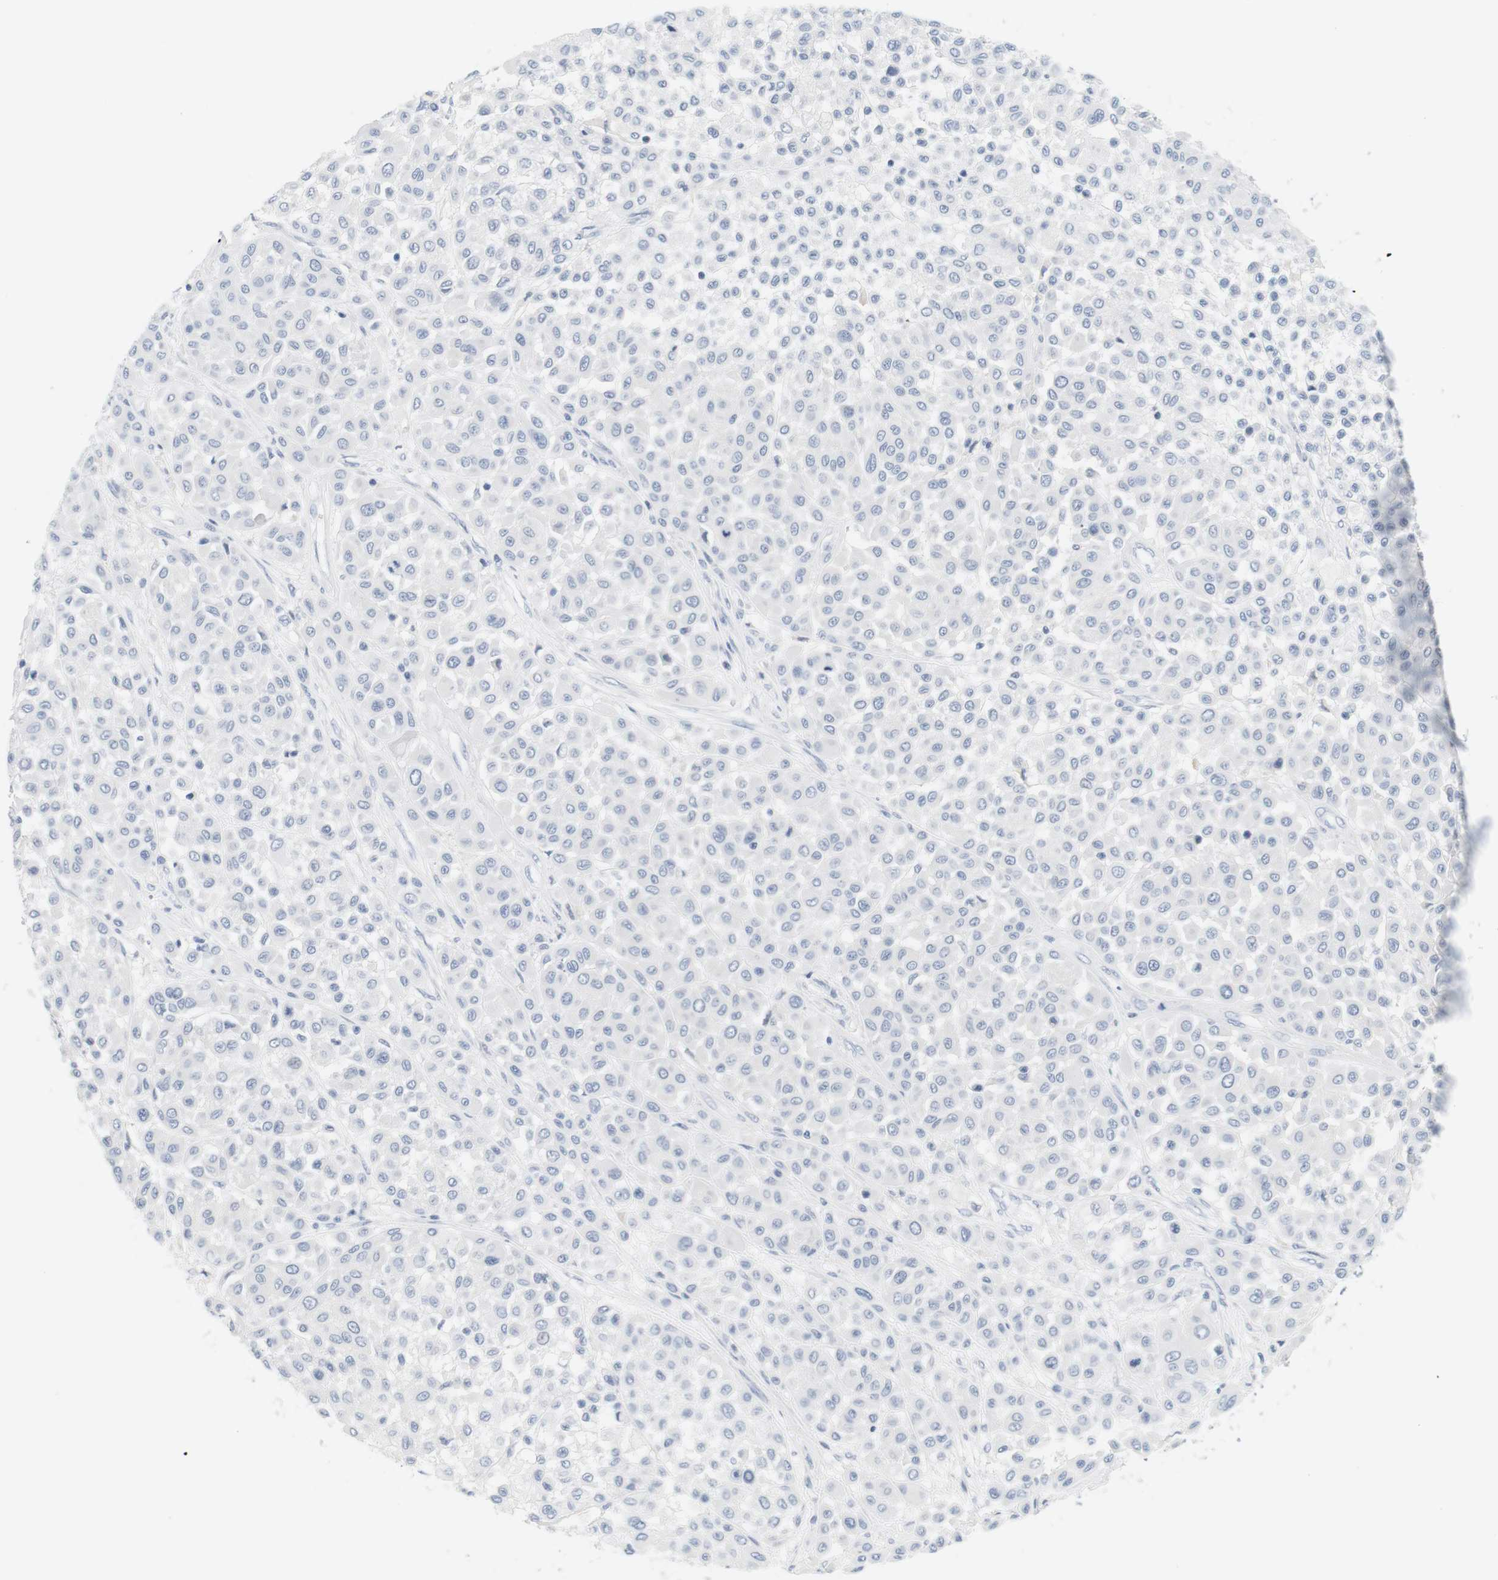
{"staining": {"intensity": "negative", "quantity": "none", "location": "none"}, "tissue": "melanoma", "cell_type": "Tumor cells", "image_type": "cancer", "snomed": [{"axis": "morphology", "description": "Malignant melanoma, Metastatic site"}, {"axis": "topography", "description": "Soft tissue"}], "caption": "Melanoma was stained to show a protein in brown. There is no significant positivity in tumor cells.", "gene": "OPRM1", "patient": {"sex": "male", "age": 41}}